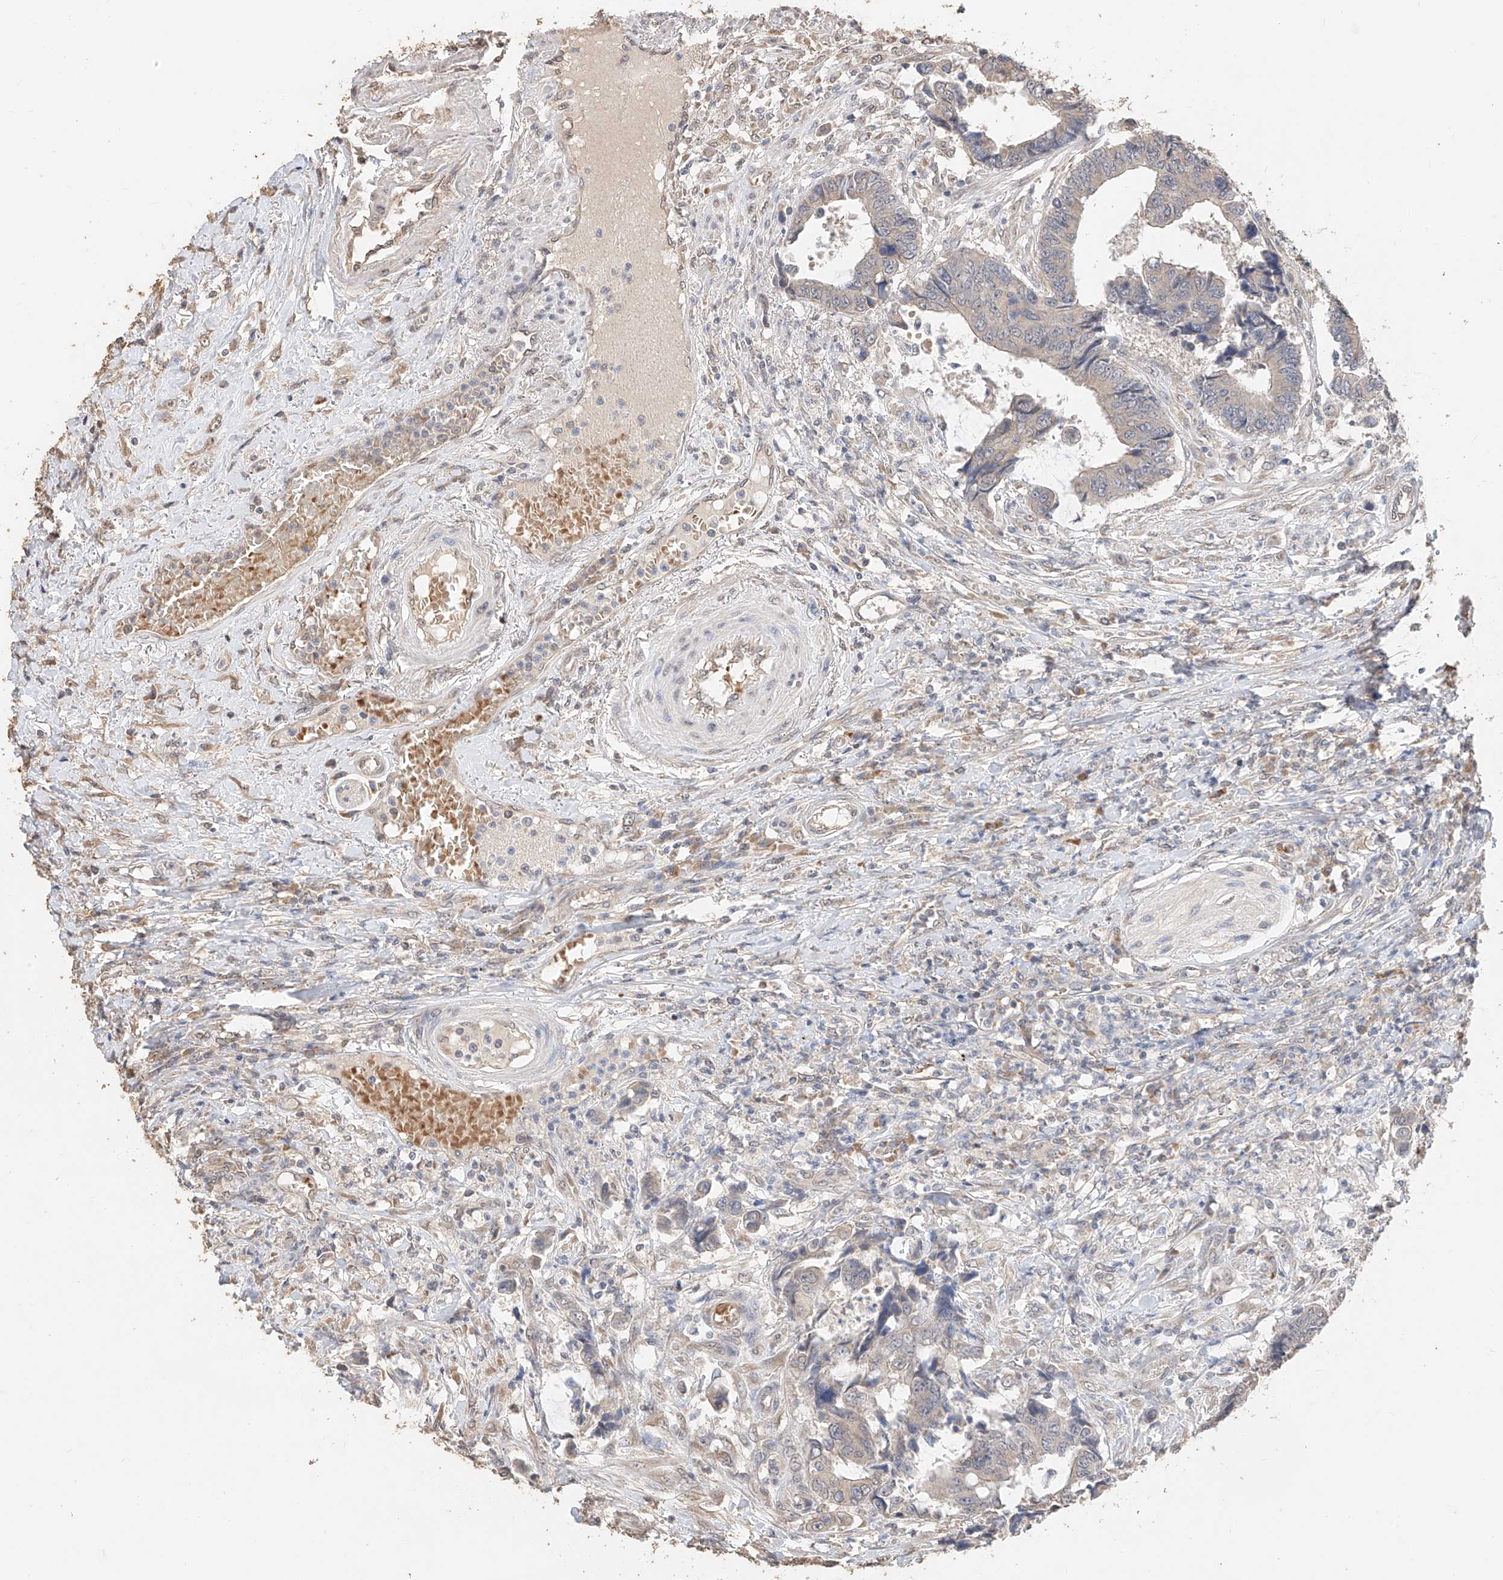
{"staining": {"intensity": "weak", "quantity": "<25%", "location": "cytoplasmic/membranous"}, "tissue": "colorectal cancer", "cell_type": "Tumor cells", "image_type": "cancer", "snomed": [{"axis": "morphology", "description": "Adenocarcinoma, NOS"}, {"axis": "topography", "description": "Rectum"}], "caption": "Tumor cells are negative for protein expression in human colorectal adenocarcinoma.", "gene": "IL22RA2", "patient": {"sex": "male", "age": 84}}